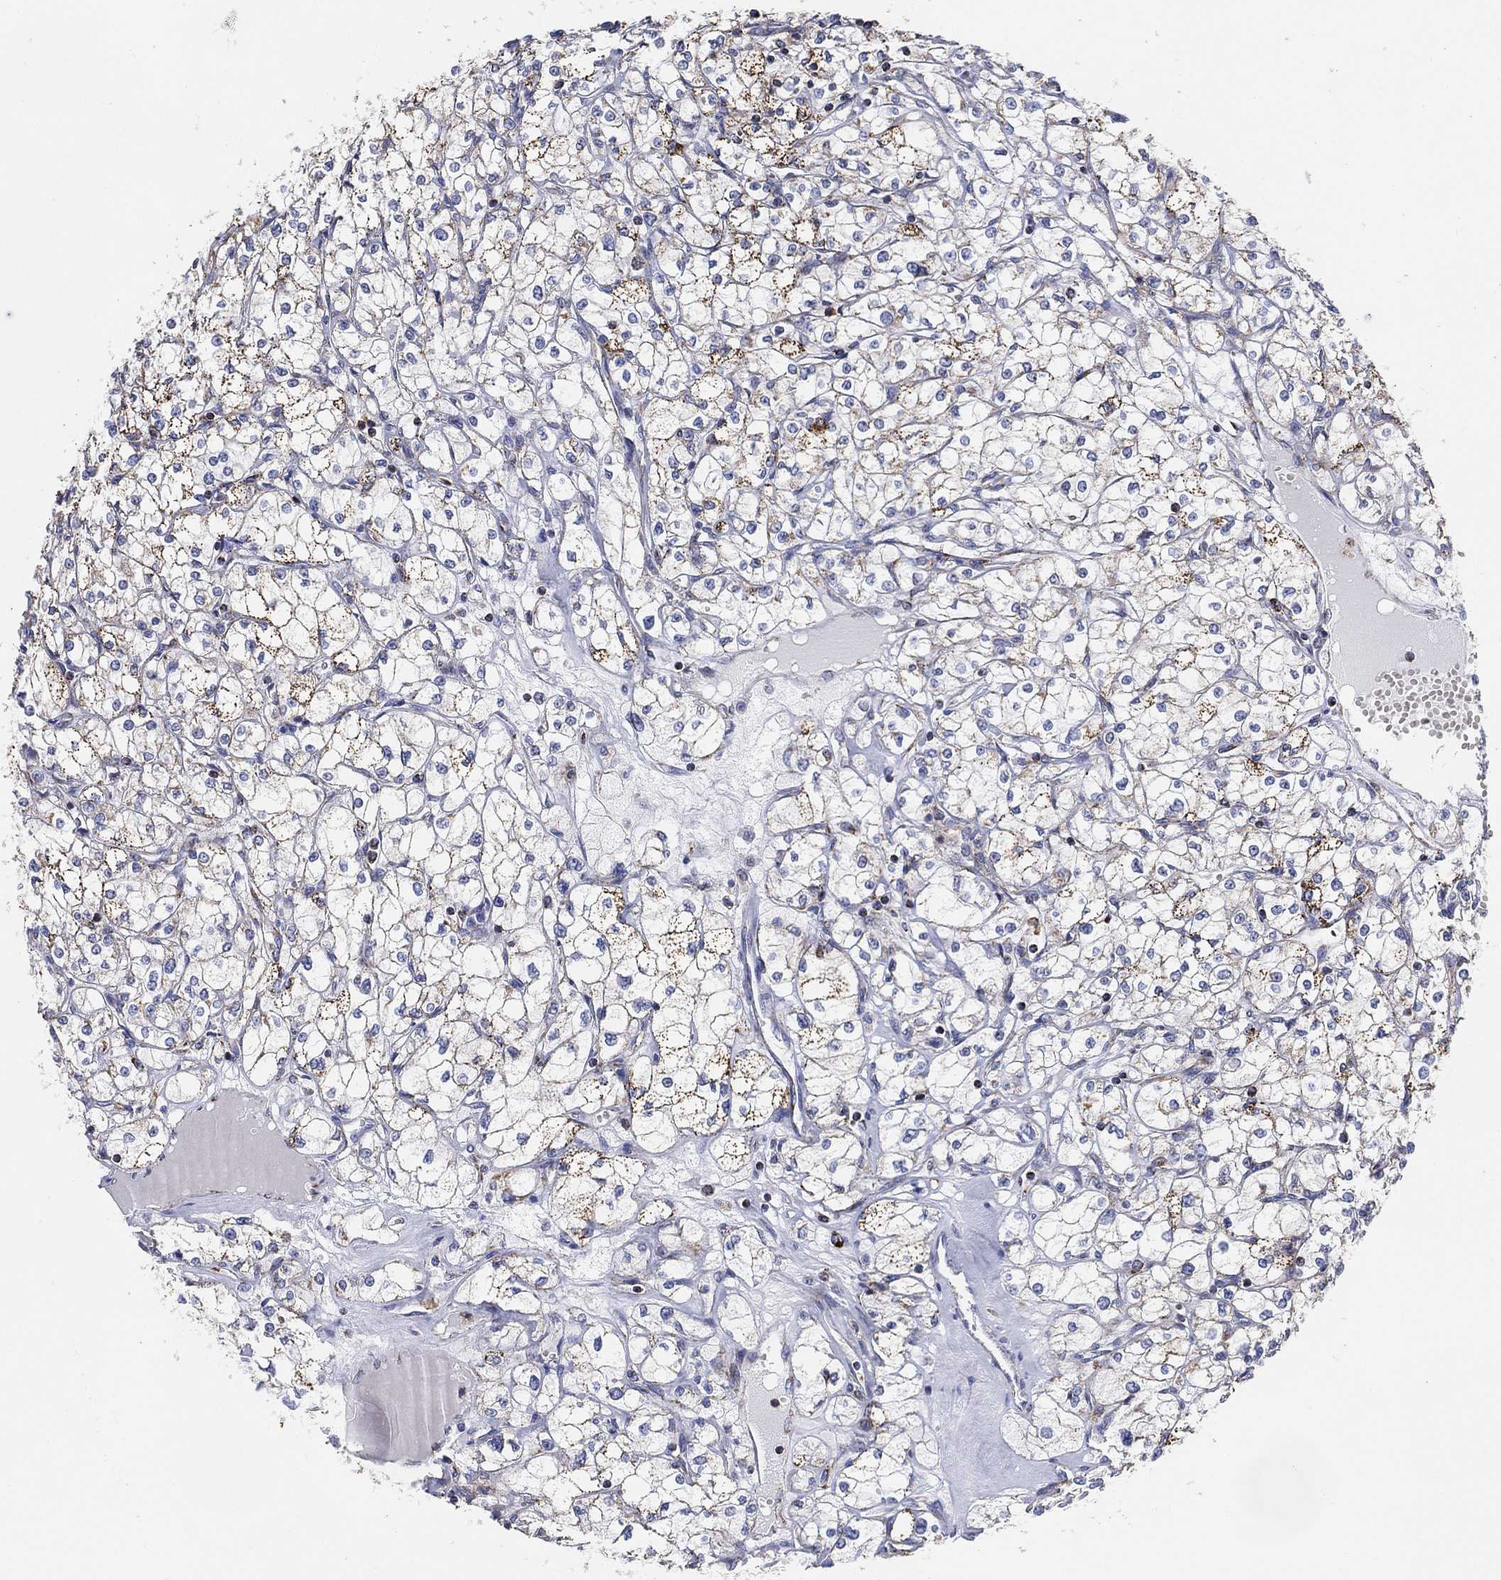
{"staining": {"intensity": "weak", "quantity": "25%-75%", "location": "cytoplasmic/membranous"}, "tissue": "renal cancer", "cell_type": "Tumor cells", "image_type": "cancer", "snomed": [{"axis": "morphology", "description": "Adenocarcinoma, NOS"}, {"axis": "topography", "description": "Kidney"}], "caption": "Immunohistochemistry (IHC) (DAB (3,3'-diaminobenzidine)) staining of renal cancer reveals weak cytoplasmic/membranous protein positivity in approximately 25%-75% of tumor cells.", "gene": "GCAT", "patient": {"sex": "male", "age": 67}}